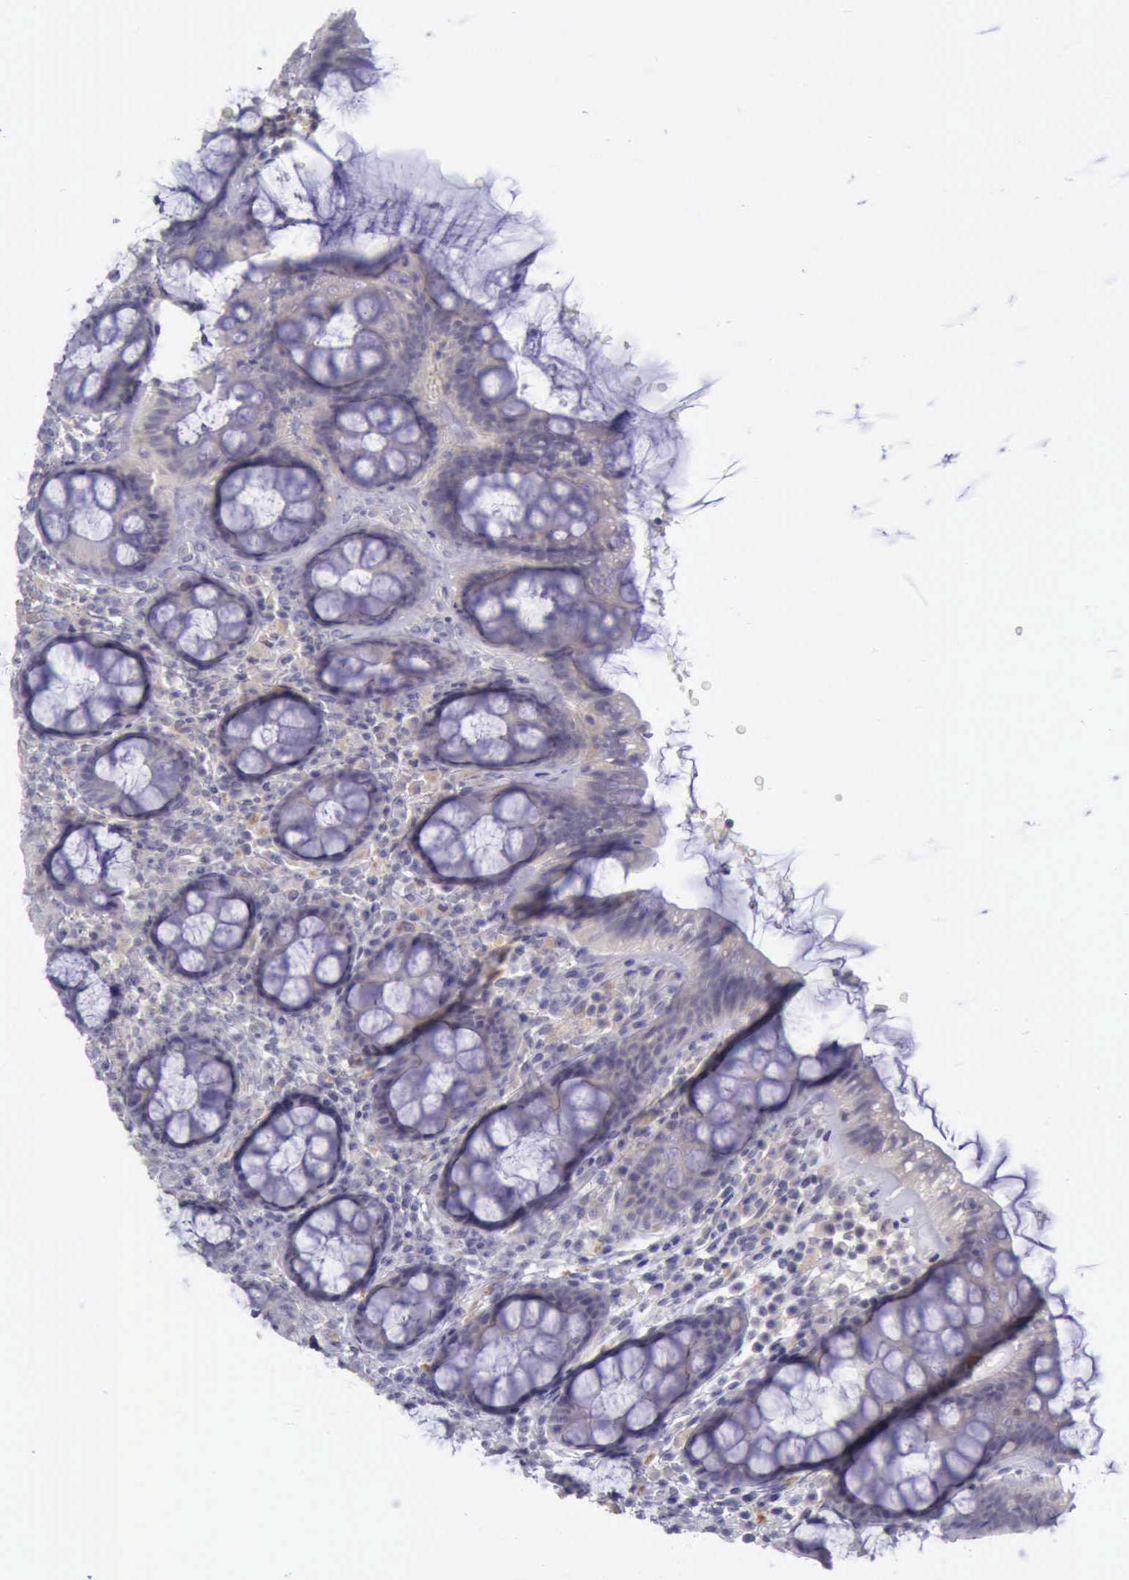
{"staining": {"intensity": "negative", "quantity": "none", "location": "none"}, "tissue": "rectum", "cell_type": "Glandular cells", "image_type": "normal", "snomed": [{"axis": "morphology", "description": "Normal tissue, NOS"}, {"axis": "topography", "description": "Rectum"}], "caption": "Image shows no protein expression in glandular cells of unremarkable rectum.", "gene": "ARNT2", "patient": {"sex": "male", "age": 92}}